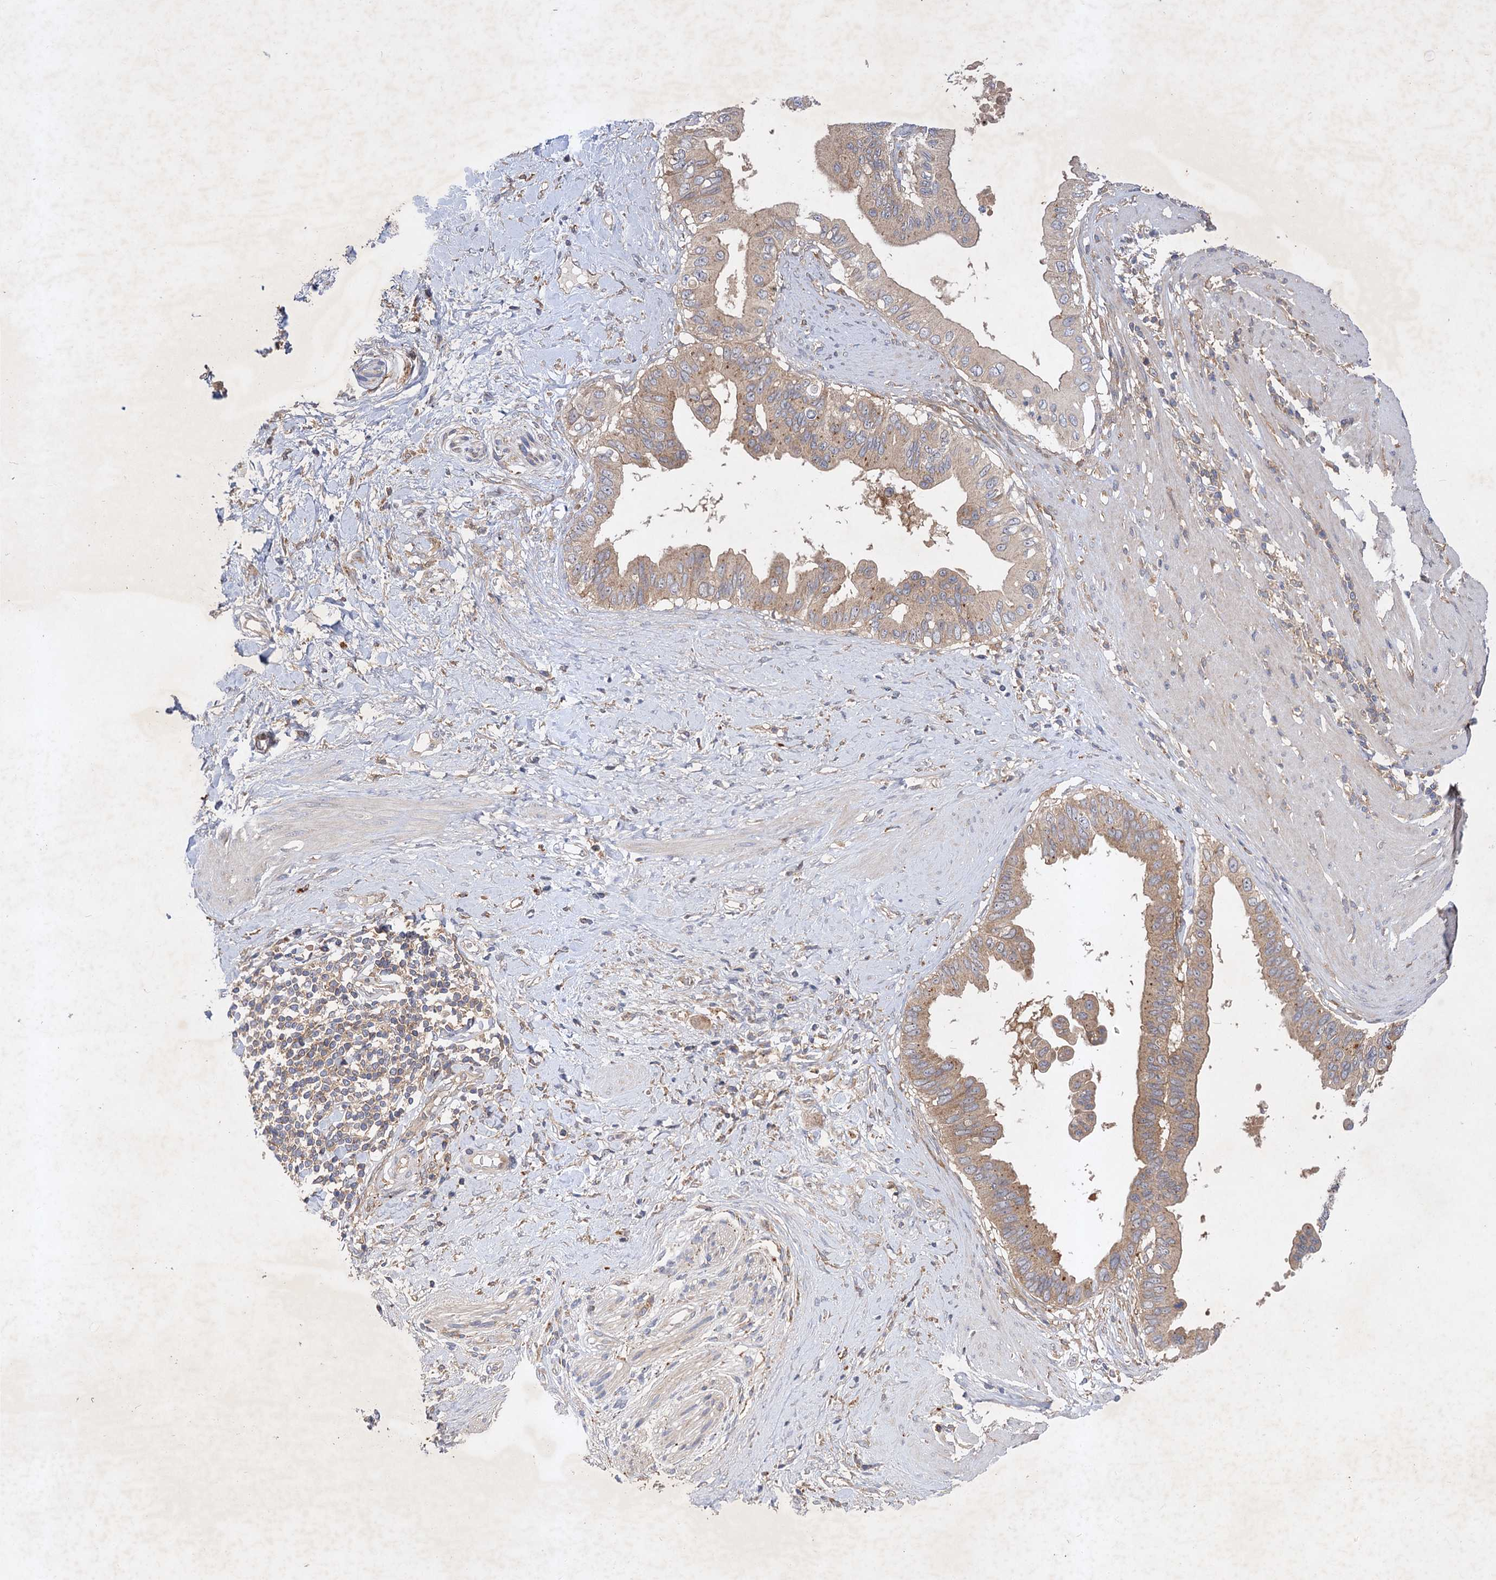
{"staining": {"intensity": "weak", "quantity": ">75%", "location": "cytoplasmic/membranous"}, "tissue": "pancreatic cancer", "cell_type": "Tumor cells", "image_type": "cancer", "snomed": [{"axis": "morphology", "description": "Adenocarcinoma, NOS"}, {"axis": "topography", "description": "Pancreas"}], "caption": "Approximately >75% of tumor cells in pancreatic adenocarcinoma exhibit weak cytoplasmic/membranous protein positivity as visualized by brown immunohistochemical staining.", "gene": "PATL1", "patient": {"sex": "female", "age": 56}}